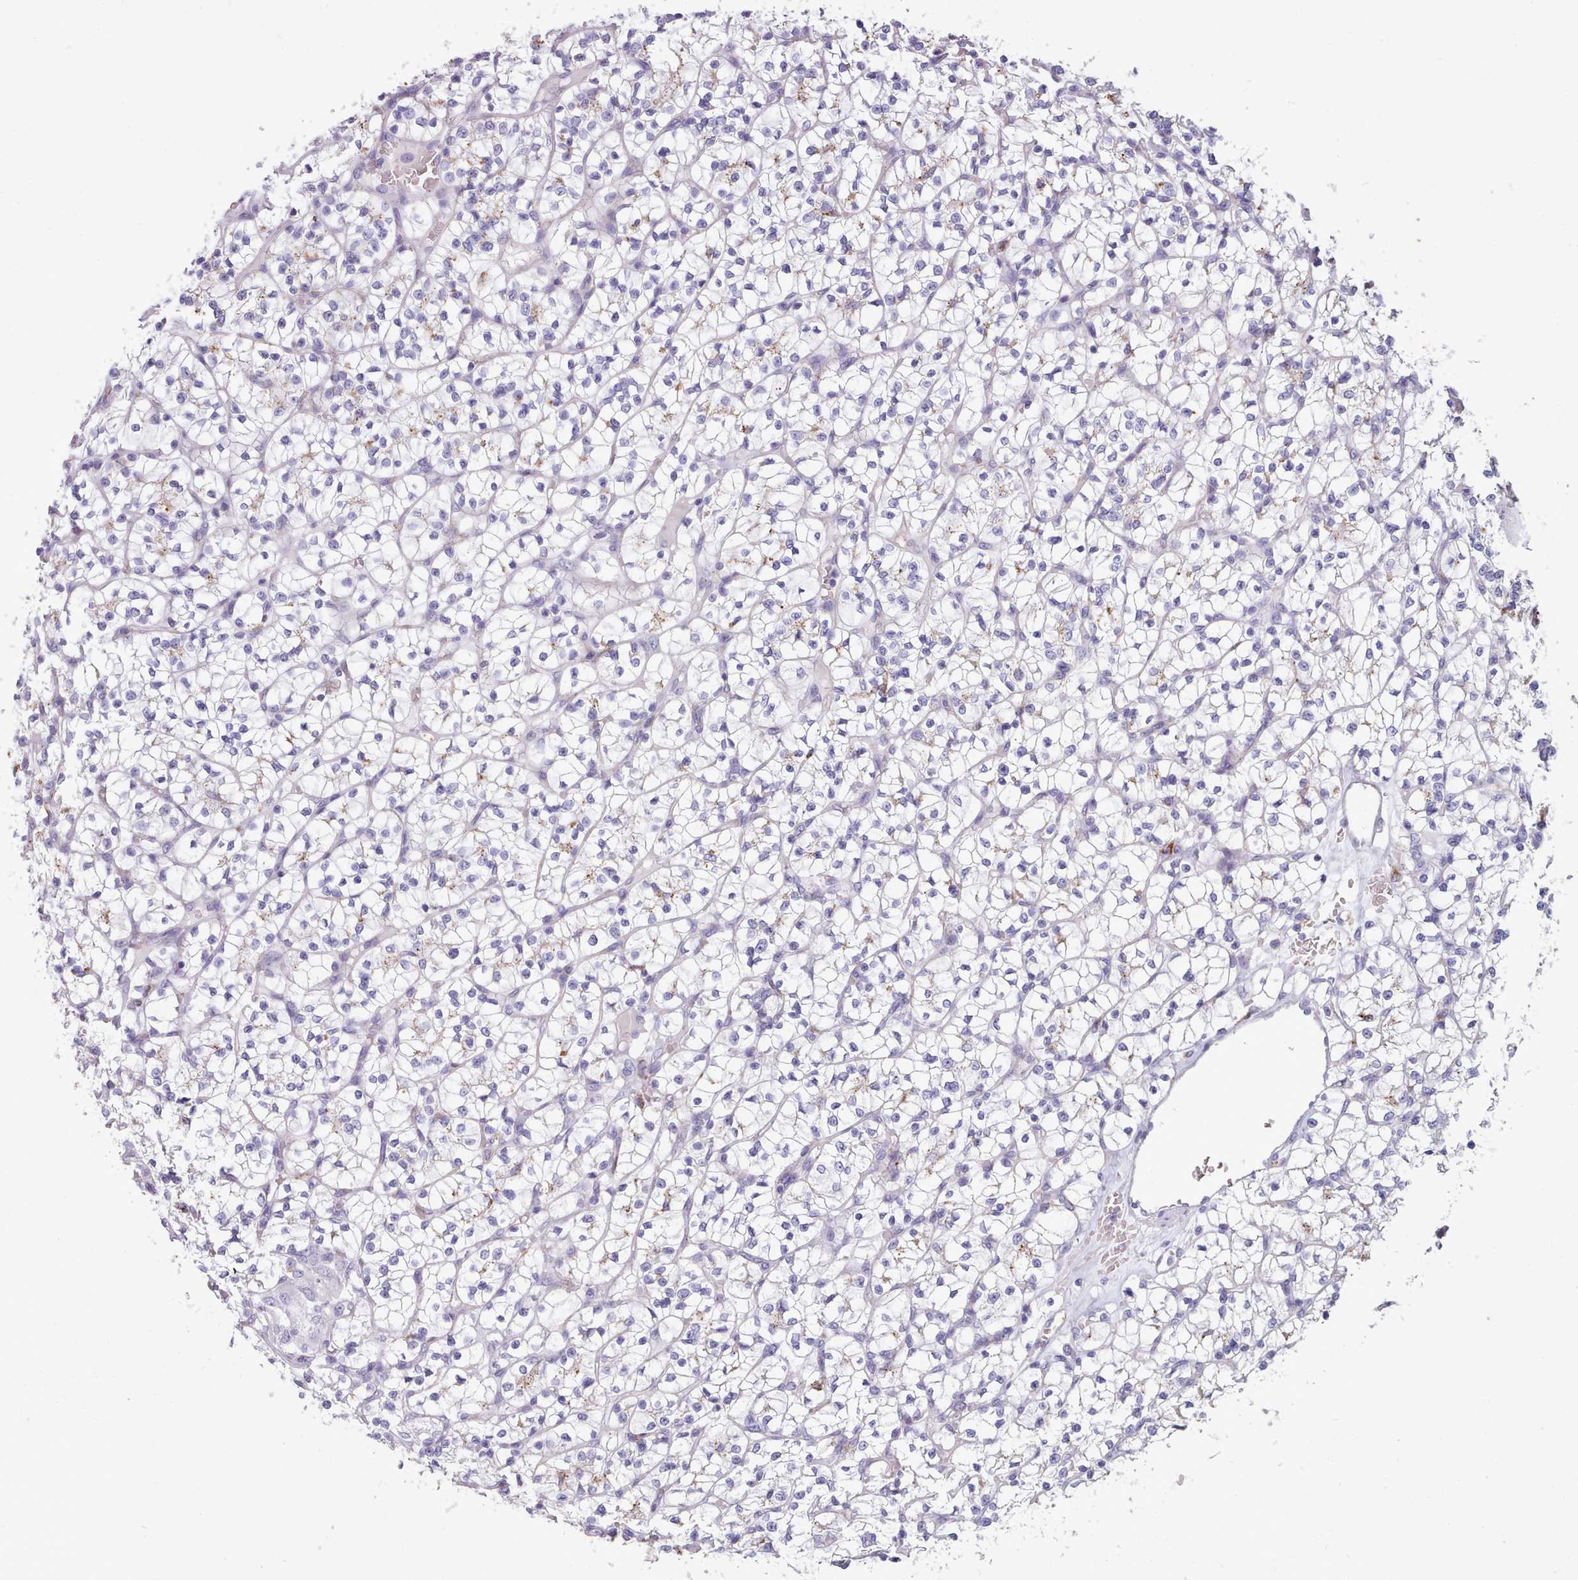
{"staining": {"intensity": "weak", "quantity": "<25%", "location": "cytoplasmic/membranous"}, "tissue": "renal cancer", "cell_type": "Tumor cells", "image_type": "cancer", "snomed": [{"axis": "morphology", "description": "Adenocarcinoma, NOS"}, {"axis": "topography", "description": "Kidney"}], "caption": "Renal cancer (adenocarcinoma) was stained to show a protein in brown. There is no significant staining in tumor cells.", "gene": "GAA", "patient": {"sex": "female", "age": 64}}